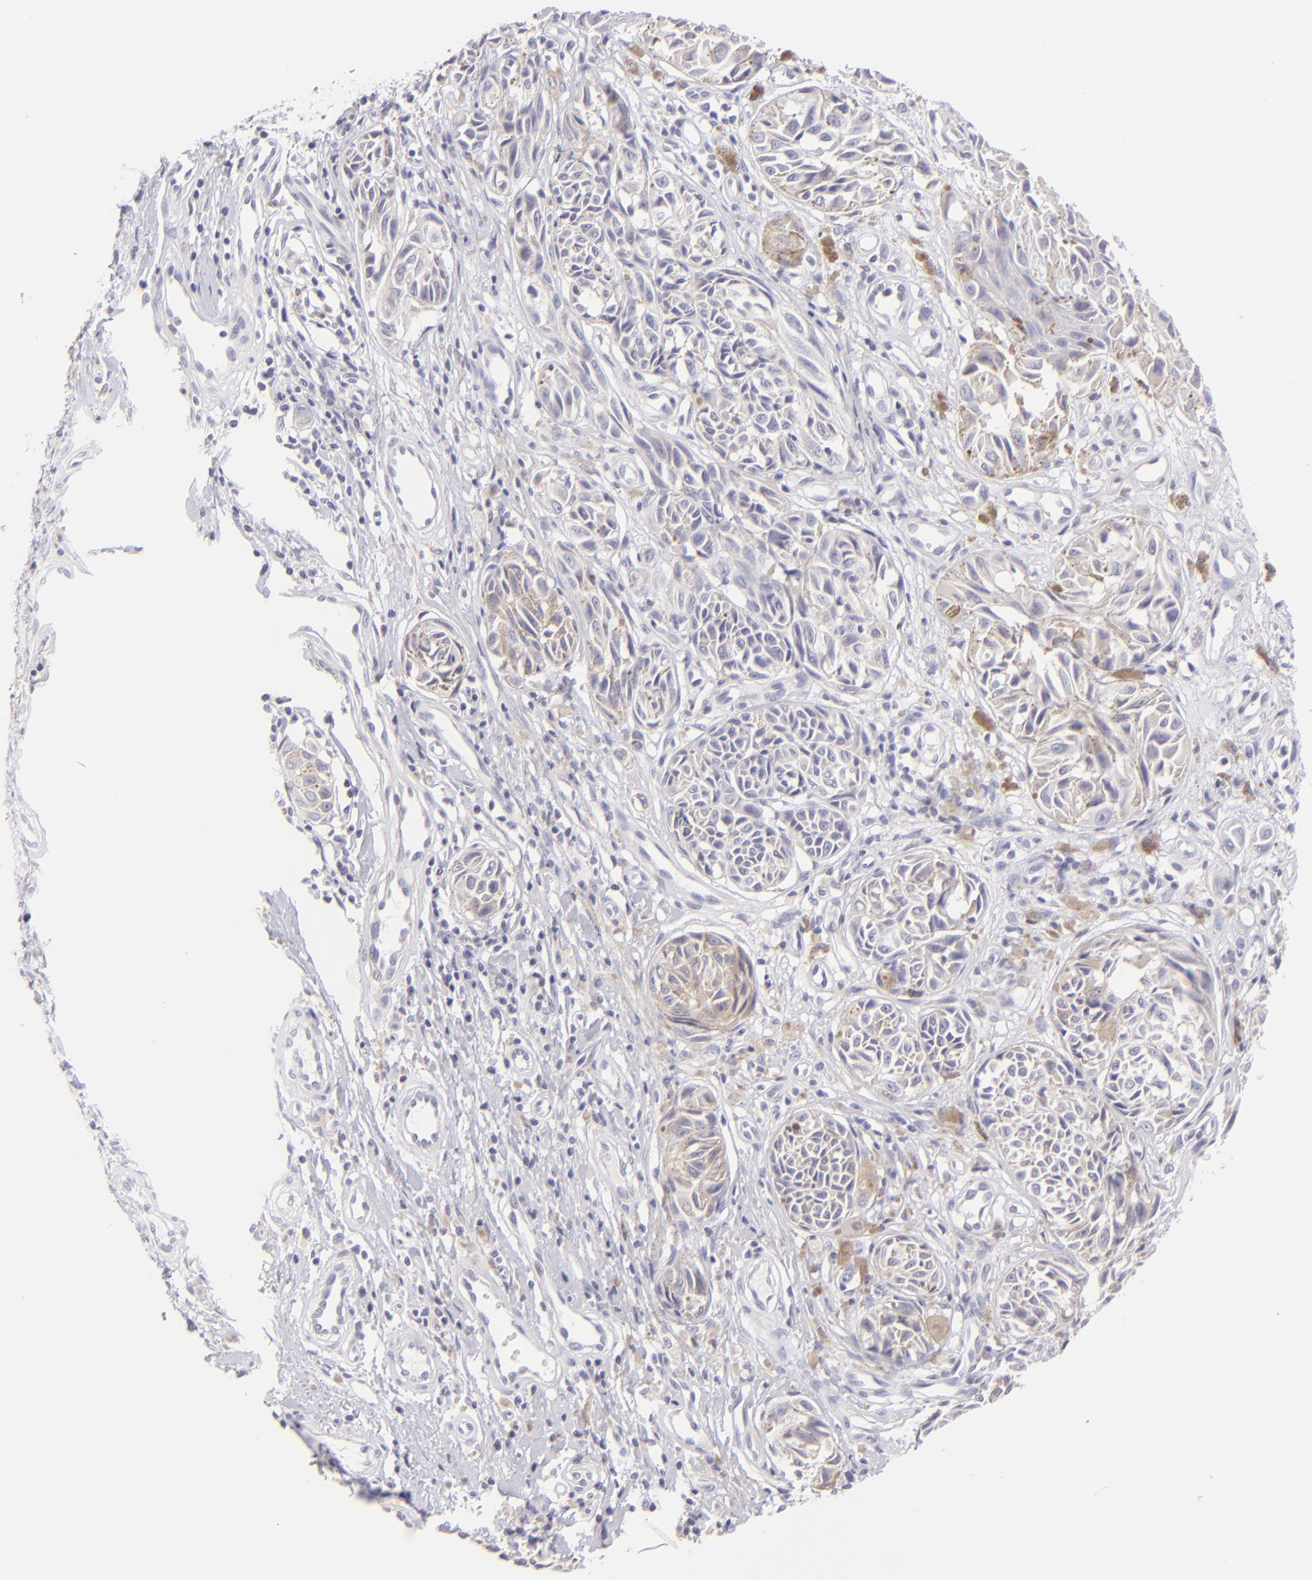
{"staining": {"intensity": "negative", "quantity": "none", "location": "none"}, "tissue": "melanoma", "cell_type": "Tumor cells", "image_type": "cancer", "snomed": [{"axis": "morphology", "description": "Malignant melanoma, NOS"}, {"axis": "topography", "description": "Skin"}], "caption": "Melanoma was stained to show a protein in brown. There is no significant staining in tumor cells. The staining was performed using DAB (3,3'-diaminobenzidine) to visualize the protein expression in brown, while the nuclei were stained in blue with hematoxylin (Magnification: 20x).", "gene": "CLDN4", "patient": {"sex": "male", "age": 67}}